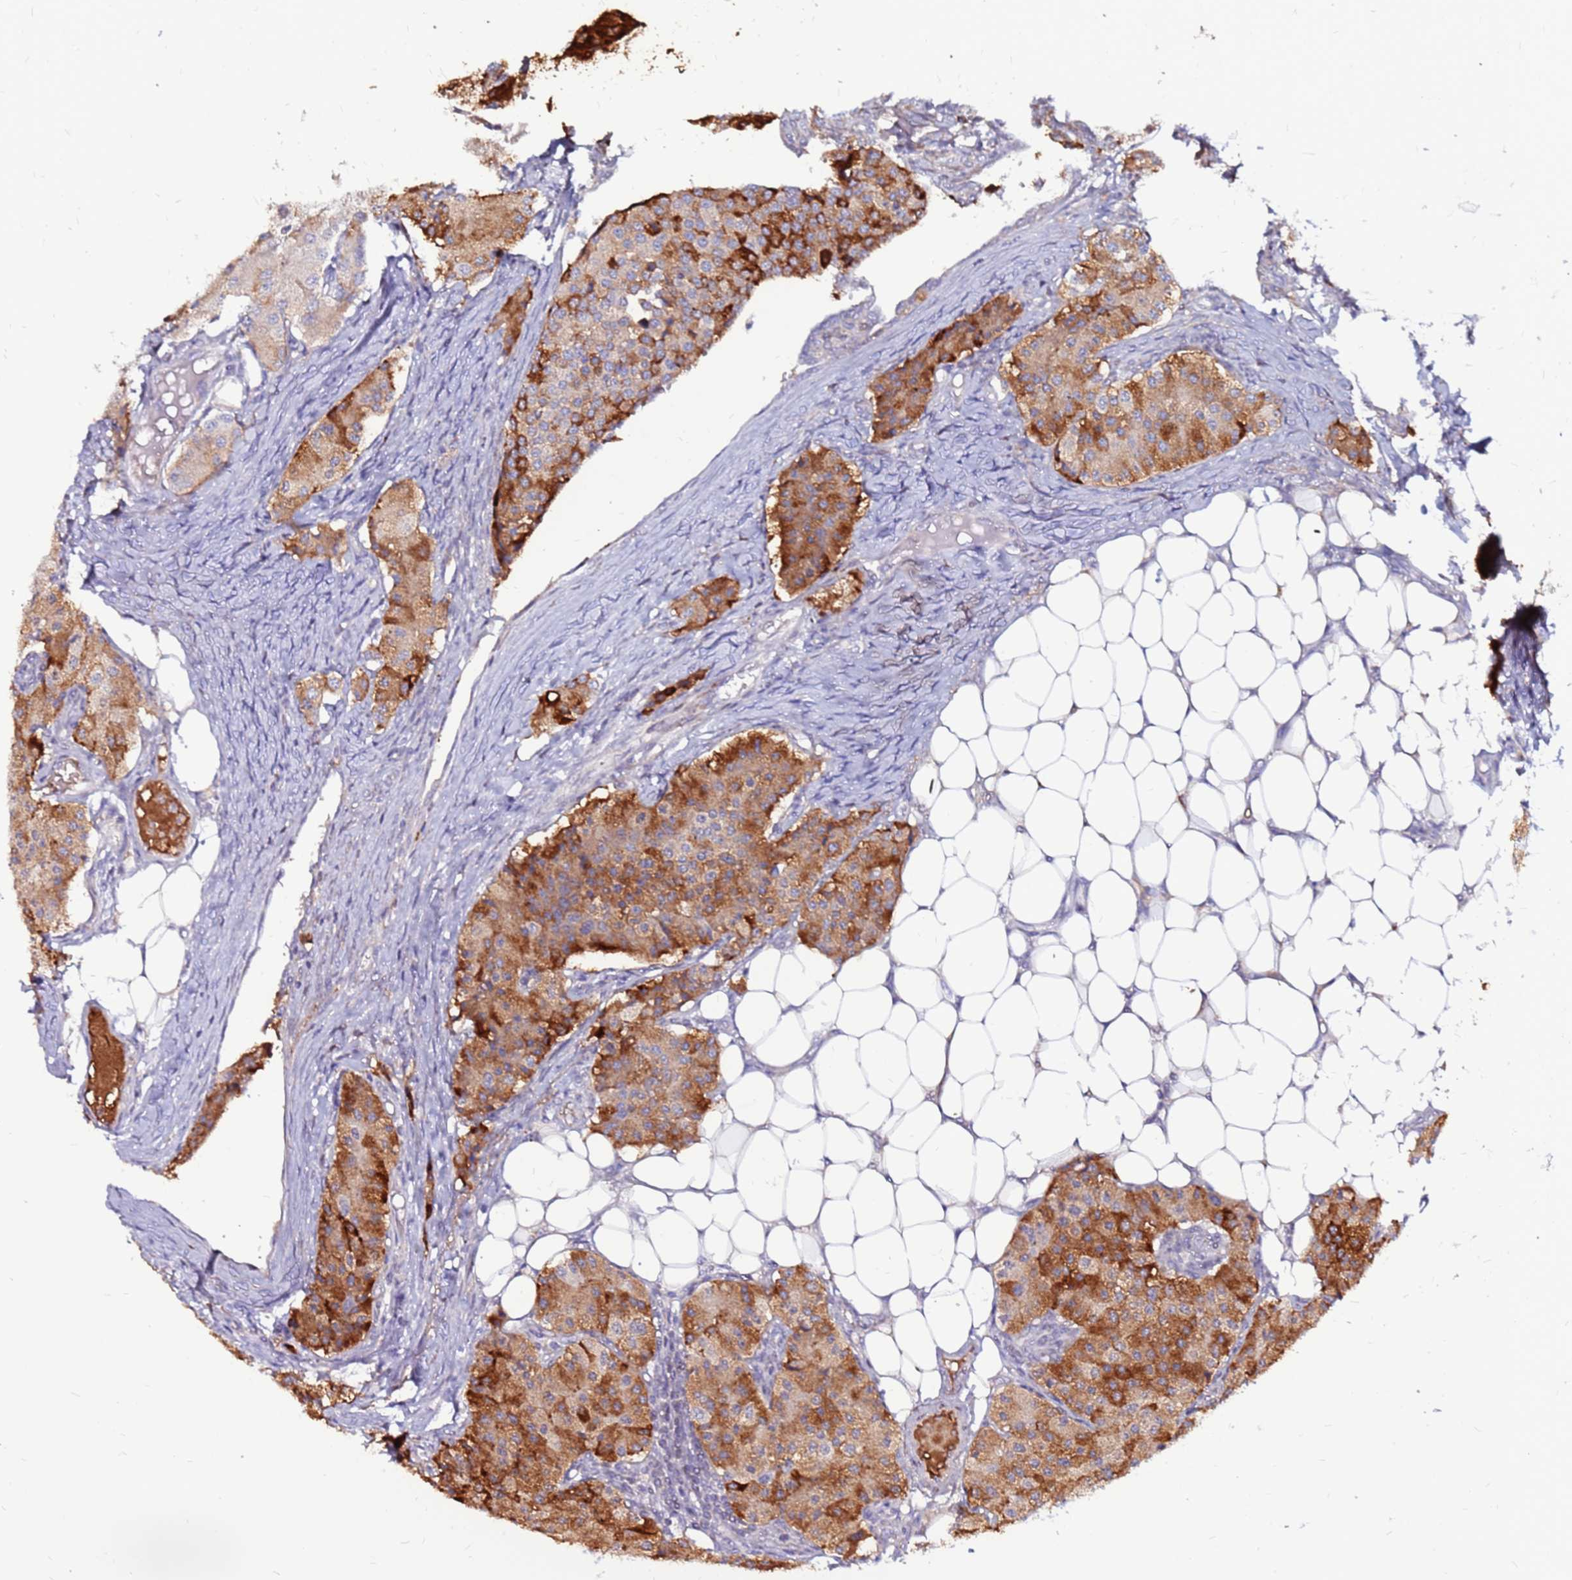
{"staining": {"intensity": "moderate", "quantity": "25%-75%", "location": "cytoplasmic/membranous"}, "tissue": "carcinoid", "cell_type": "Tumor cells", "image_type": "cancer", "snomed": [{"axis": "morphology", "description": "Carcinoid, malignant, NOS"}, {"axis": "topography", "description": "Colon"}], "caption": "IHC (DAB) staining of carcinoid (malignant) displays moderate cytoplasmic/membranous protein positivity in about 25%-75% of tumor cells. IHC stains the protein in brown and the nuclei are stained blue.", "gene": "CCDC71", "patient": {"sex": "female", "age": 52}}